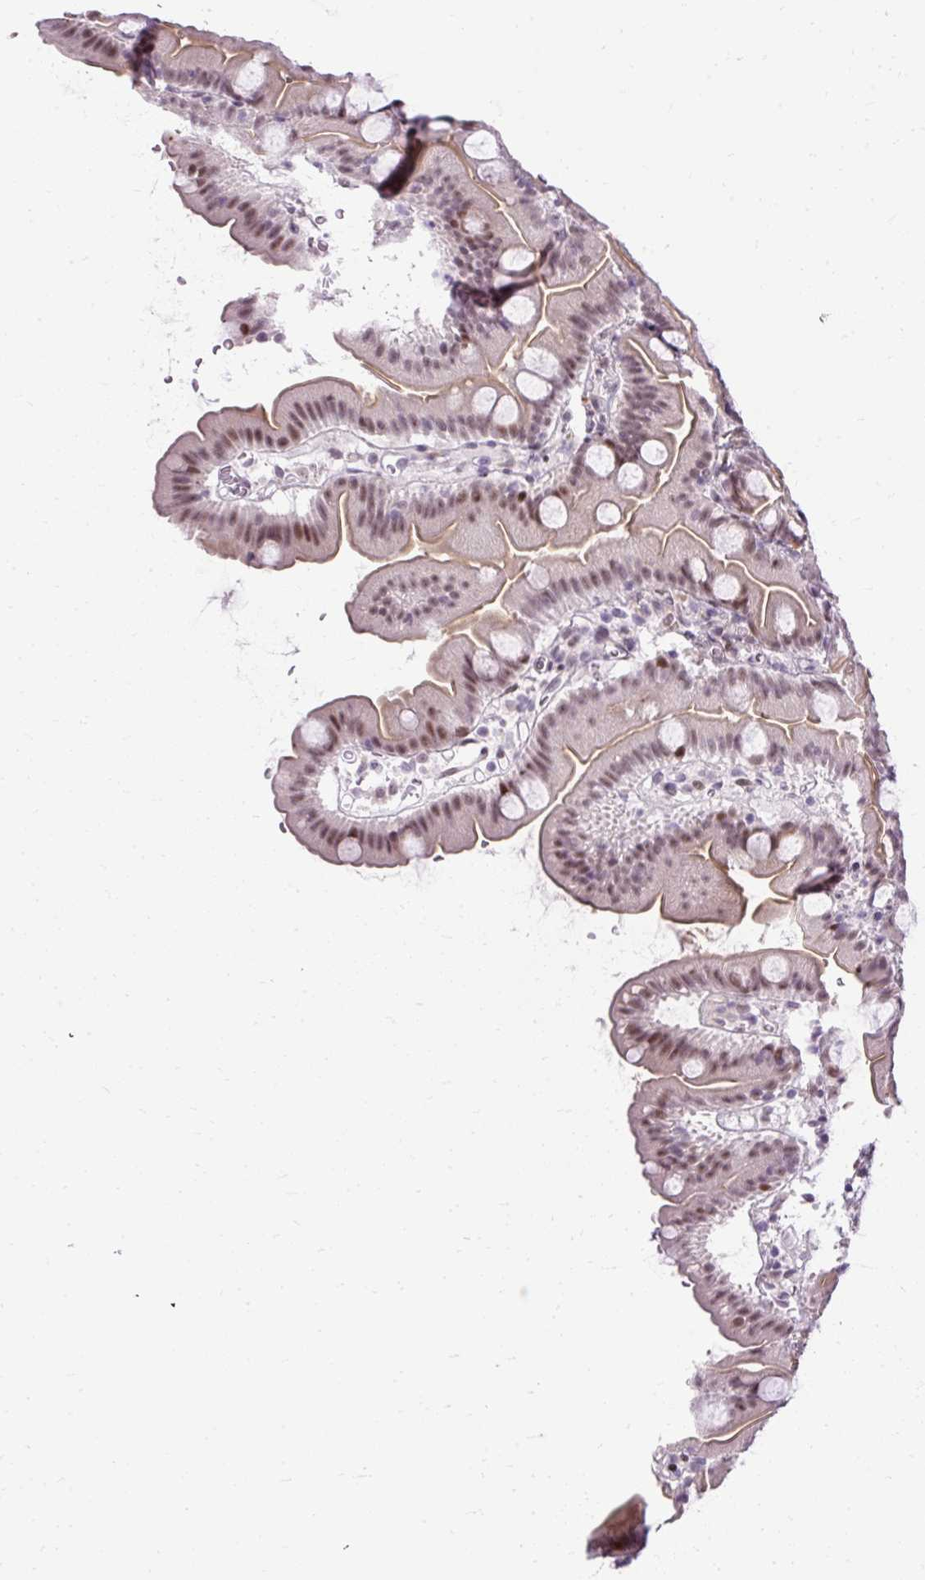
{"staining": {"intensity": "moderate", "quantity": "<25%", "location": "cytoplasmic/membranous,nuclear"}, "tissue": "small intestine", "cell_type": "Glandular cells", "image_type": "normal", "snomed": [{"axis": "morphology", "description": "Normal tissue, NOS"}, {"axis": "topography", "description": "Small intestine"}], "caption": "This photomicrograph displays IHC staining of benign human small intestine, with low moderate cytoplasmic/membranous,nuclear staining in about <25% of glandular cells.", "gene": "ARHGEF18", "patient": {"sex": "female", "age": 68}}